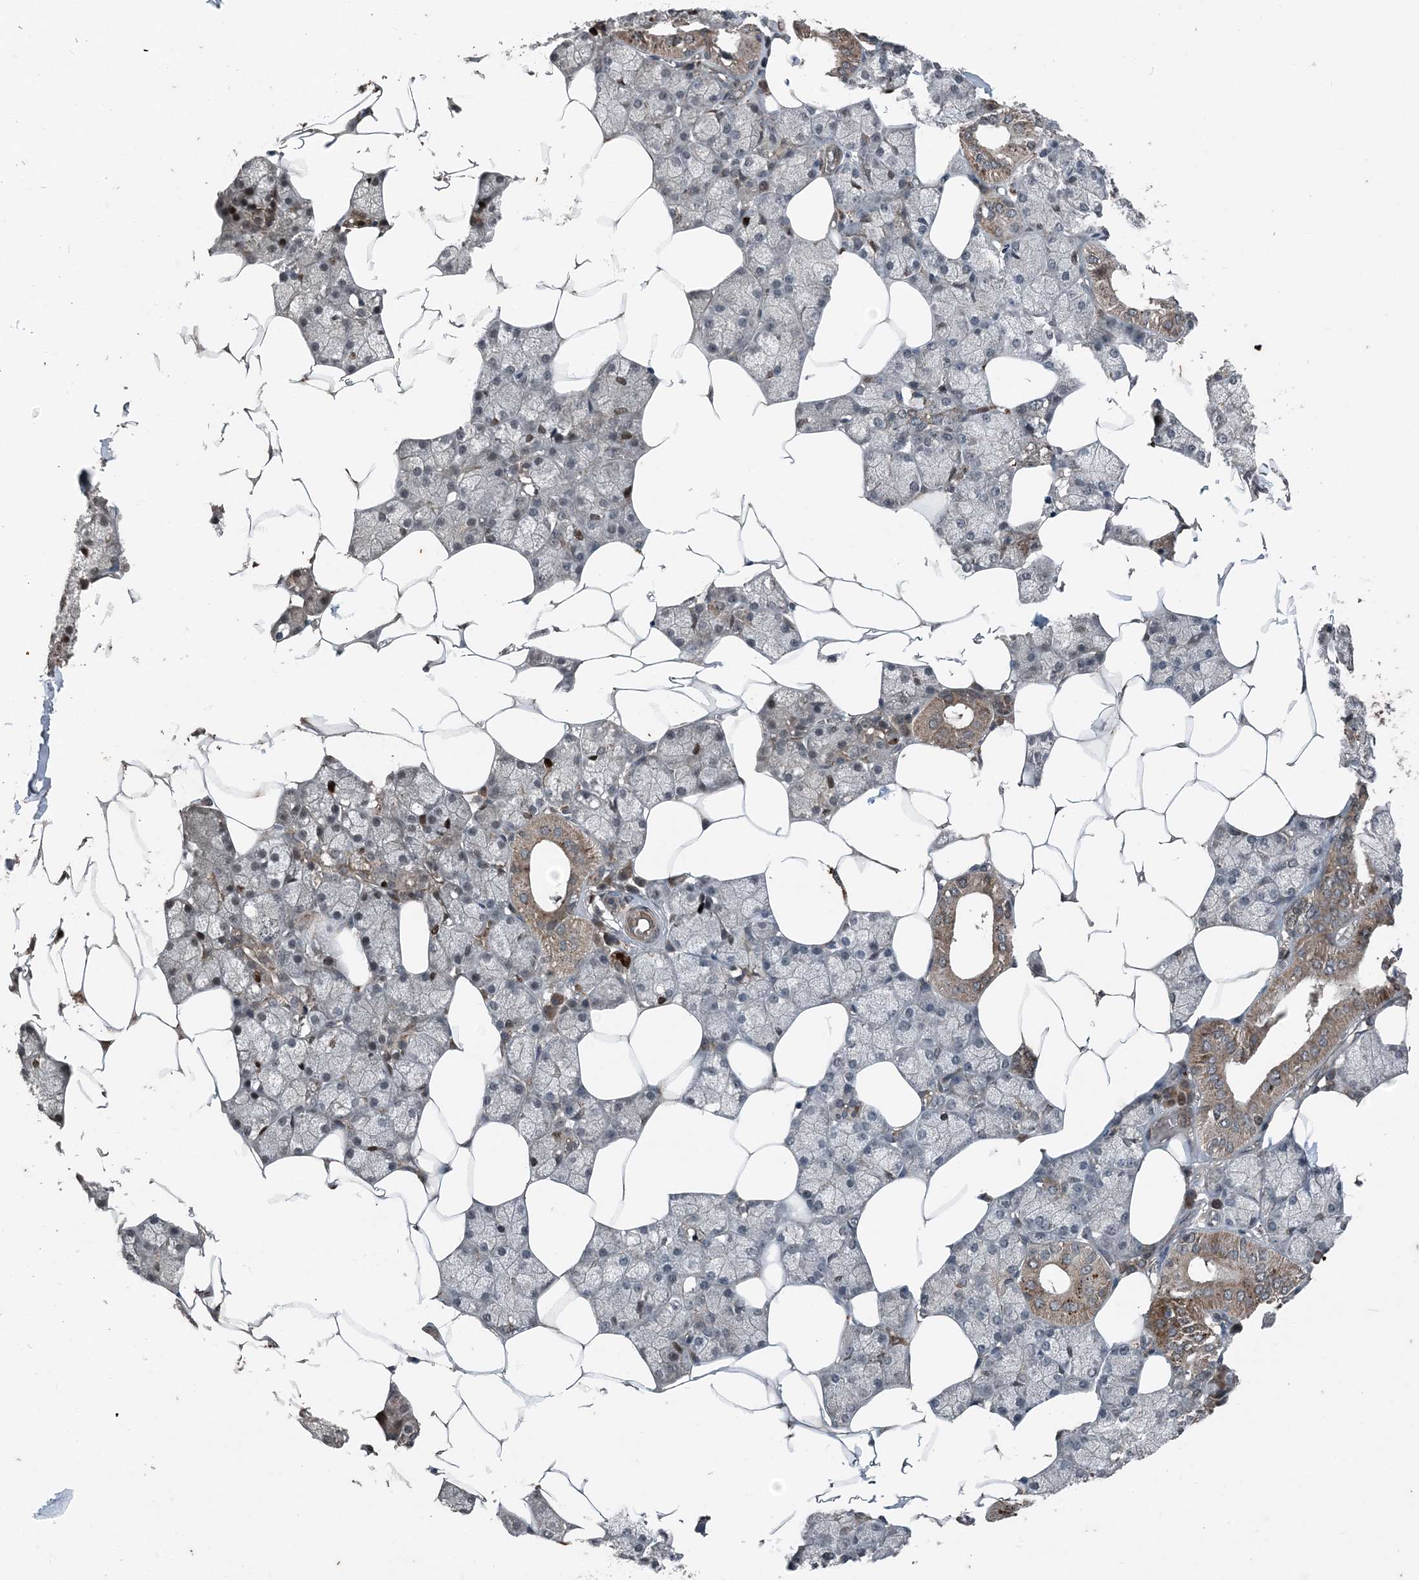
{"staining": {"intensity": "strong", "quantity": "25%-75%", "location": "cytoplasmic/membranous,nuclear"}, "tissue": "salivary gland", "cell_type": "Glandular cells", "image_type": "normal", "snomed": [{"axis": "morphology", "description": "Normal tissue, NOS"}, {"axis": "topography", "description": "Salivary gland"}], "caption": "Protein positivity by immunohistochemistry (IHC) shows strong cytoplasmic/membranous,nuclear positivity in about 25%-75% of glandular cells in benign salivary gland.", "gene": "CFL1", "patient": {"sex": "male", "age": 62}}